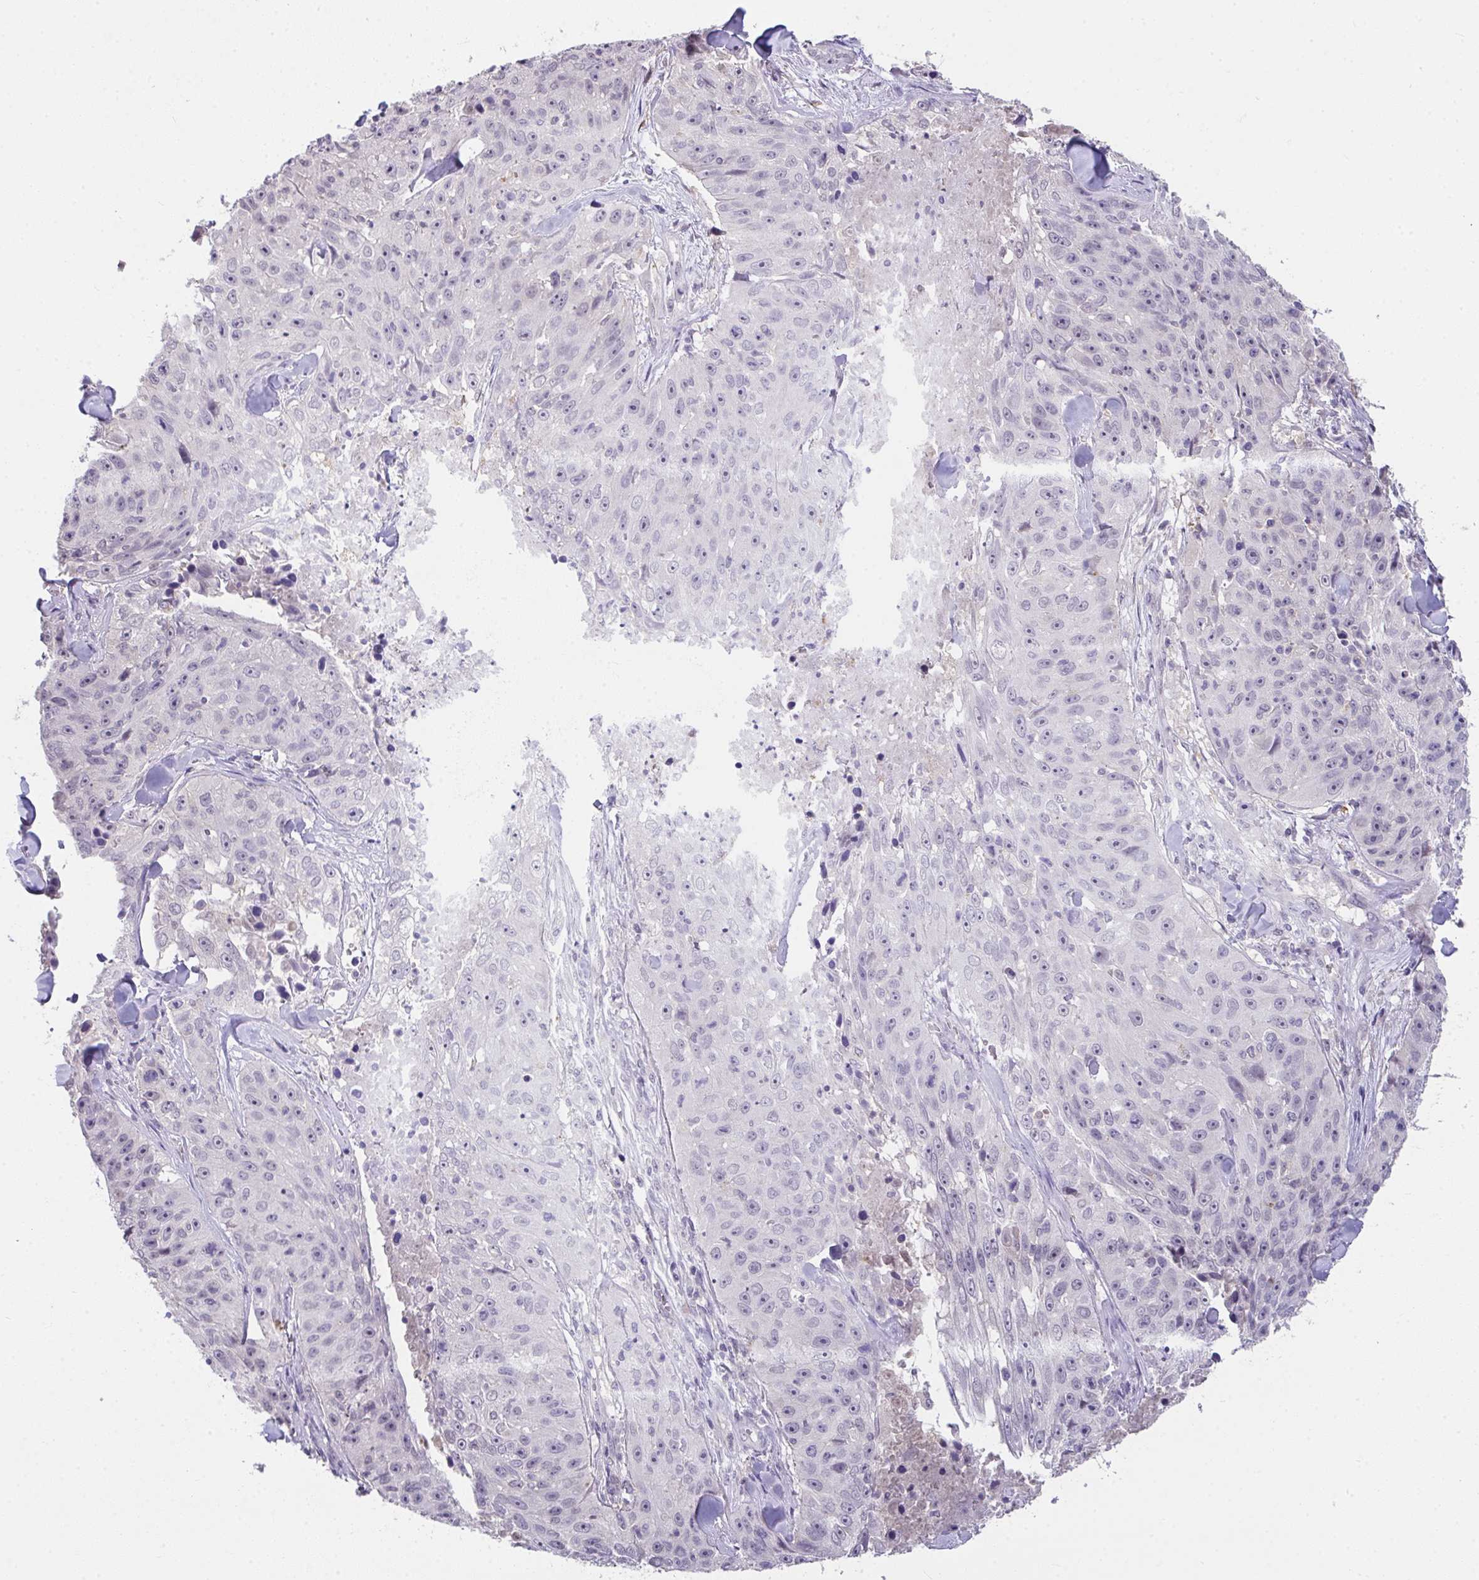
{"staining": {"intensity": "weak", "quantity": "<25%", "location": "nuclear"}, "tissue": "skin cancer", "cell_type": "Tumor cells", "image_type": "cancer", "snomed": [{"axis": "morphology", "description": "Squamous cell carcinoma, NOS"}, {"axis": "topography", "description": "Skin"}], "caption": "Skin squamous cell carcinoma stained for a protein using immunohistochemistry (IHC) displays no positivity tumor cells.", "gene": "GLTPD2", "patient": {"sex": "female", "age": 87}}